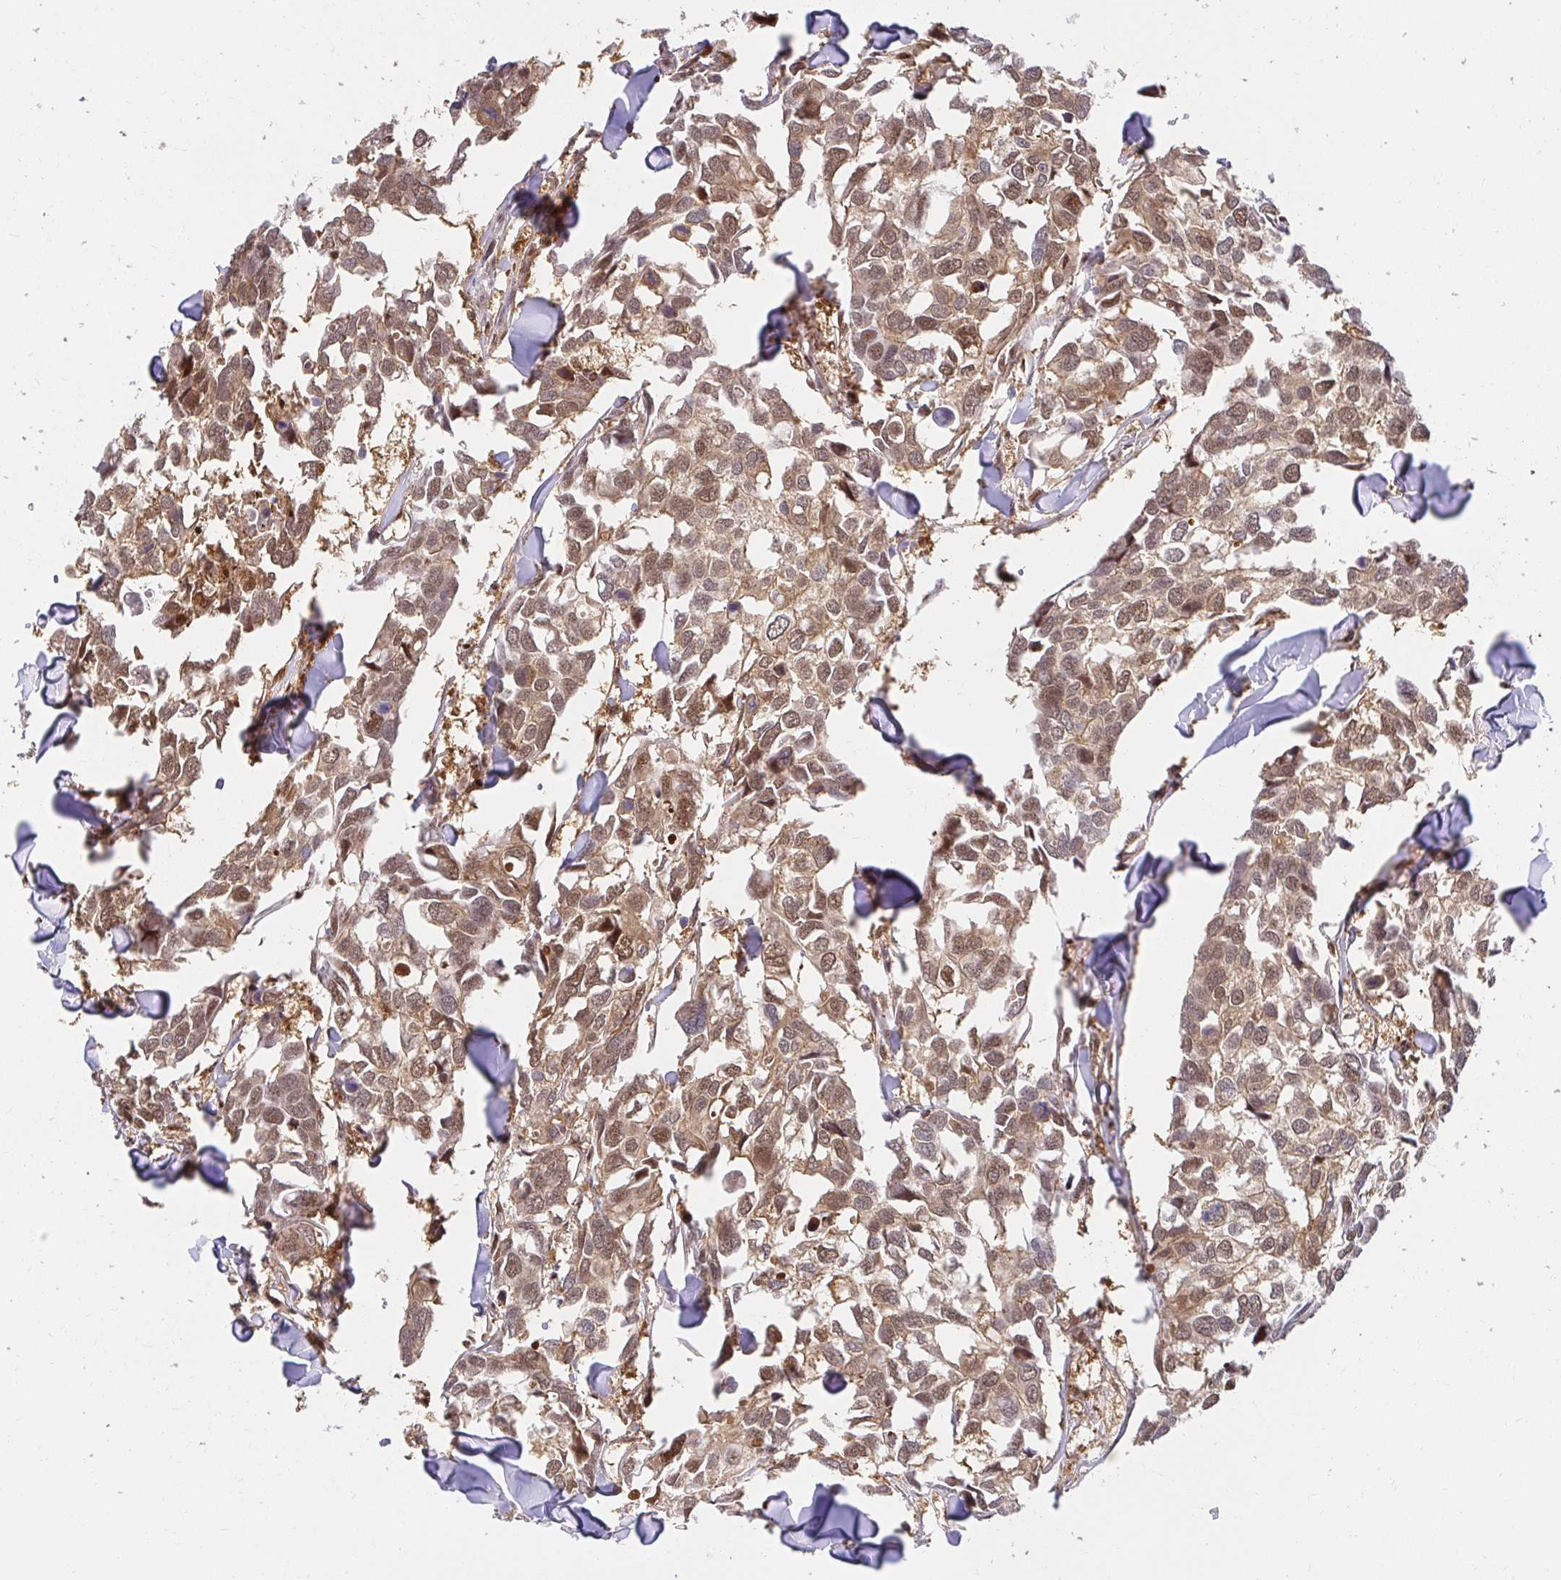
{"staining": {"intensity": "moderate", "quantity": ">75%", "location": "cytoplasmic/membranous,nuclear"}, "tissue": "breast cancer", "cell_type": "Tumor cells", "image_type": "cancer", "snomed": [{"axis": "morphology", "description": "Duct carcinoma"}, {"axis": "topography", "description": "Breast"}], "caption": "Infiltrating ductal carcinoma (breast) stained with a protein marker shows moderate staining in tumor cells.", "gene": "PSMA4", "patient": {"sex": "female", "age": 83}}